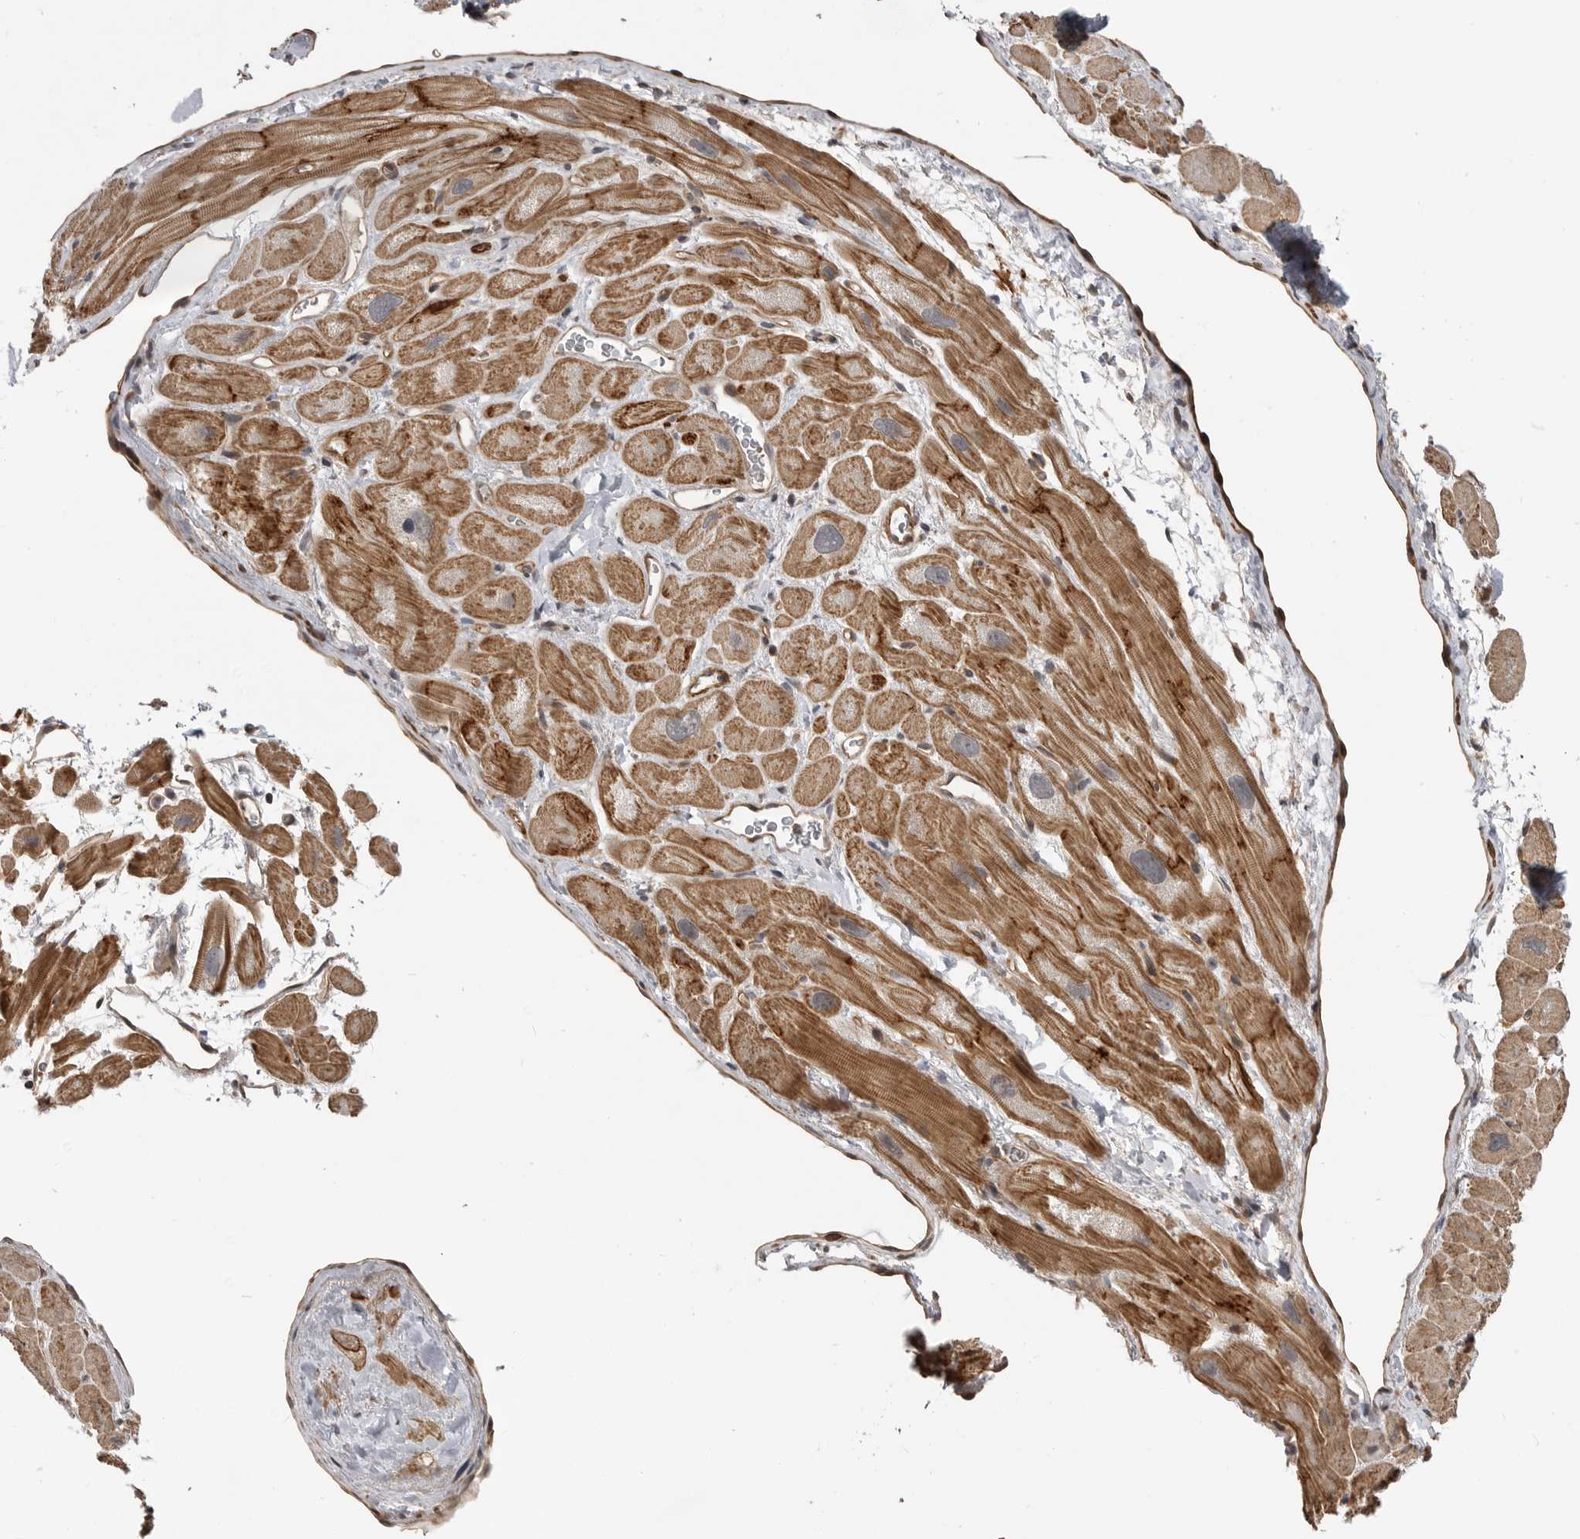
{"staining": {"intensity": "strong", "quantity": ">75%", "location": "cytoplasmic/membranous"}, "tissue": "heart muscle", "cell_type": "Cardiomyocytes", "image_type": "normal", "snomed": [{"axis": "morphology", "description": "Normal tissue, NOS"}, {"axis": "topography", "description": "Heart"}], "caption": "Immunohistochemical staining of normal heart muscle displays >75% levels of strong cytoplasmic/membranous protein staining in about >75% of cardiomyocytes. The staining was performed using DAB (3,3'-diaminobenzidine), with brown indicating positive protein expression. Nuclei are stained blue with hematoxylin.", "gene": "TRIM56", "patient": {"sex": "male", "age": 49}}